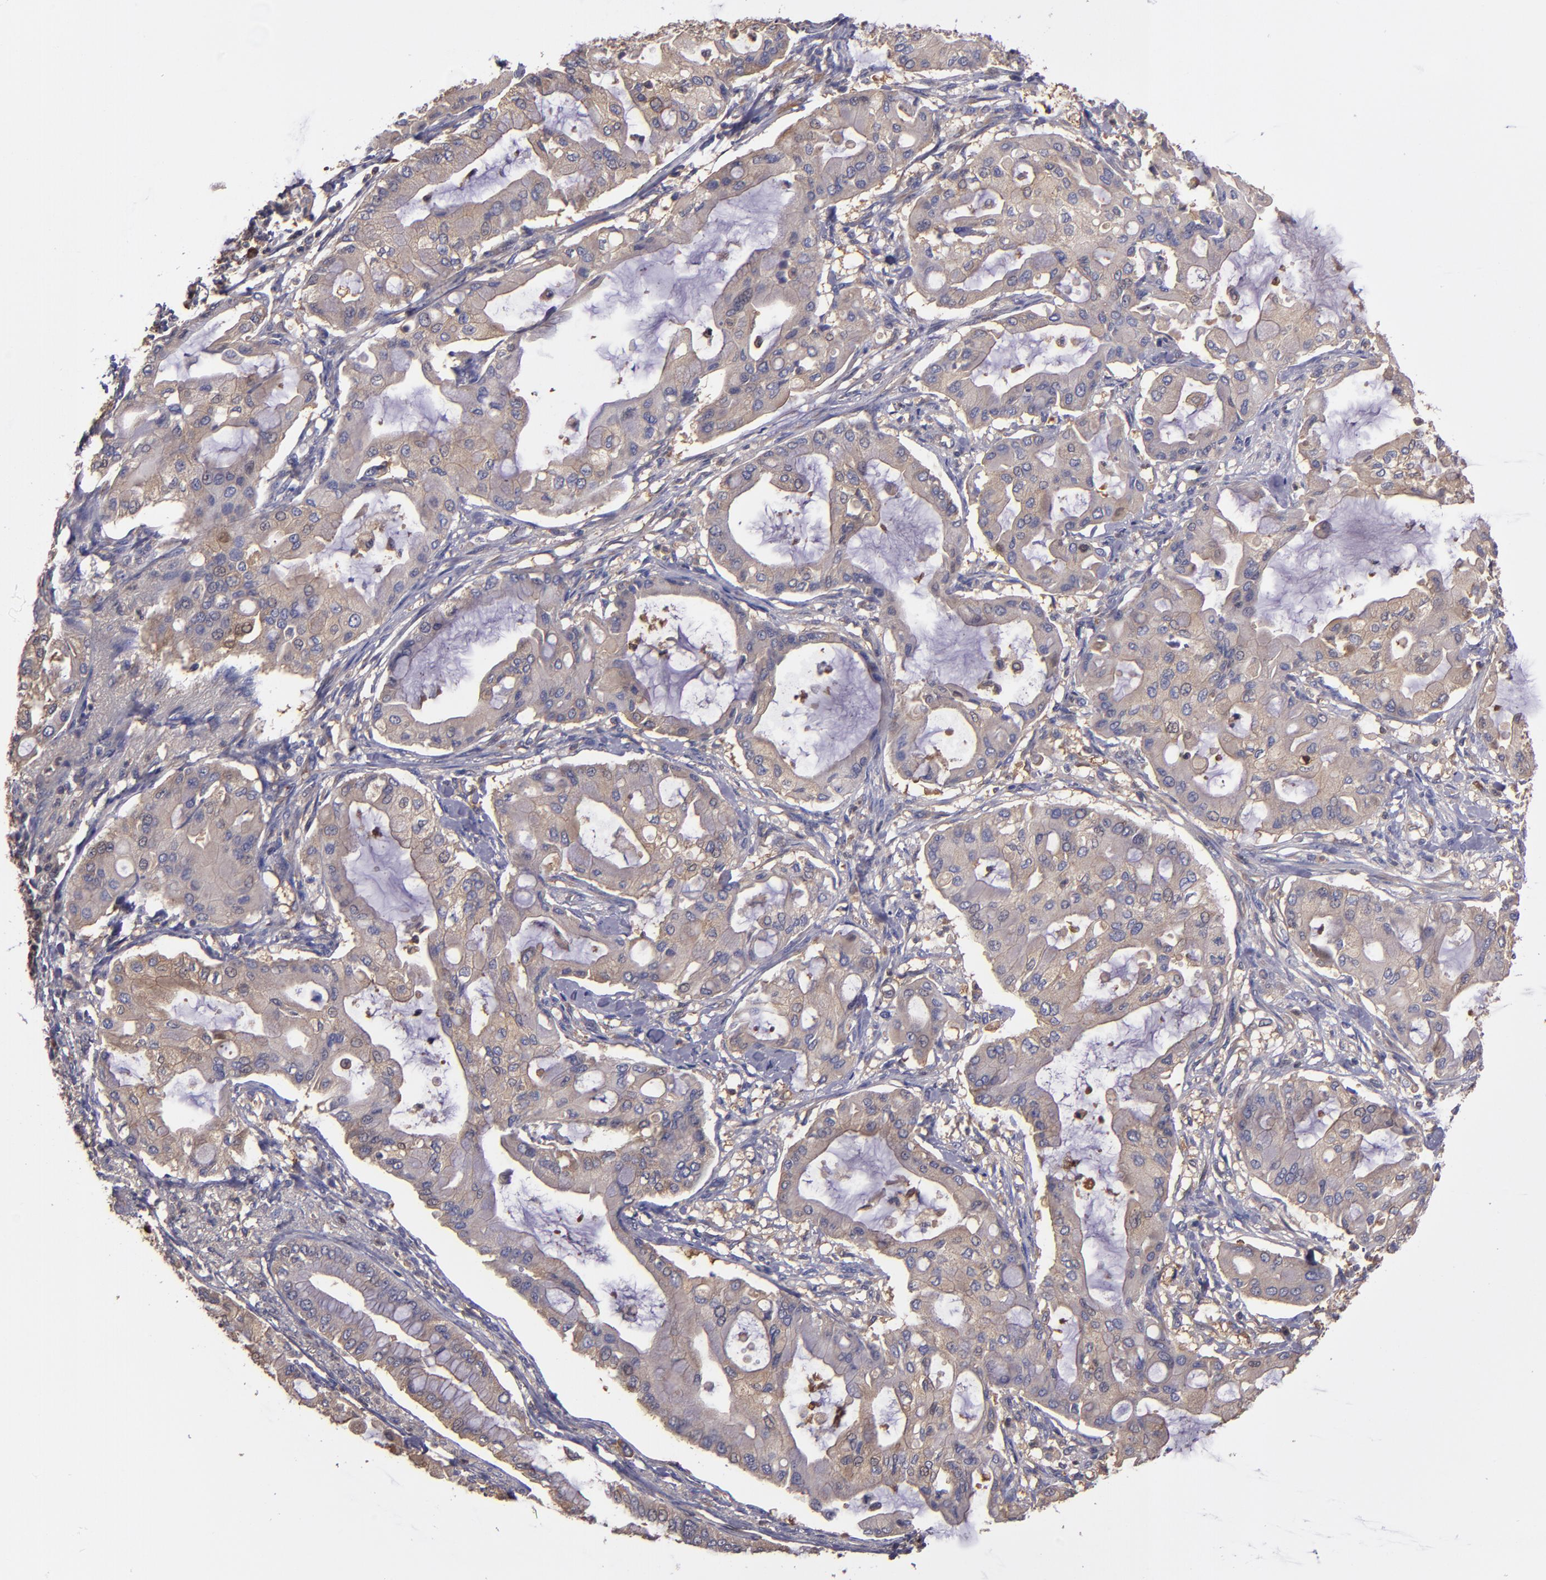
{"staining": {"intensity": "weak", "quantity": "25%-75%", "location": "cytoplasmic/membranous"}, "tissue": "pancreatic cancer", "cell_type": "Tumor cells", "image_type": "cancer", "snomed": [{"axis": "morphology", "description": "Adenocarcinoma, NOS"}, {"axis": "morphology", "description": "Adenocarcinoma, metastatic, NOS"}, {"axis": "topography", "description": "Lymph node"}, {"axis": "topography", "description": "Pancreas"}, {"axis": "topography", "description": "Duodenum"}], "caption": "An immunohistochemistry photomicrograph of tumor tissue is shown. Protein staining in brown highlights weak cytoplasmic/membranous positivity in pancreatic cancer (adenocarcinoma) within tumor cells.", "gene": "CARS1", "patient": {"sex": "female", "age": 64}}